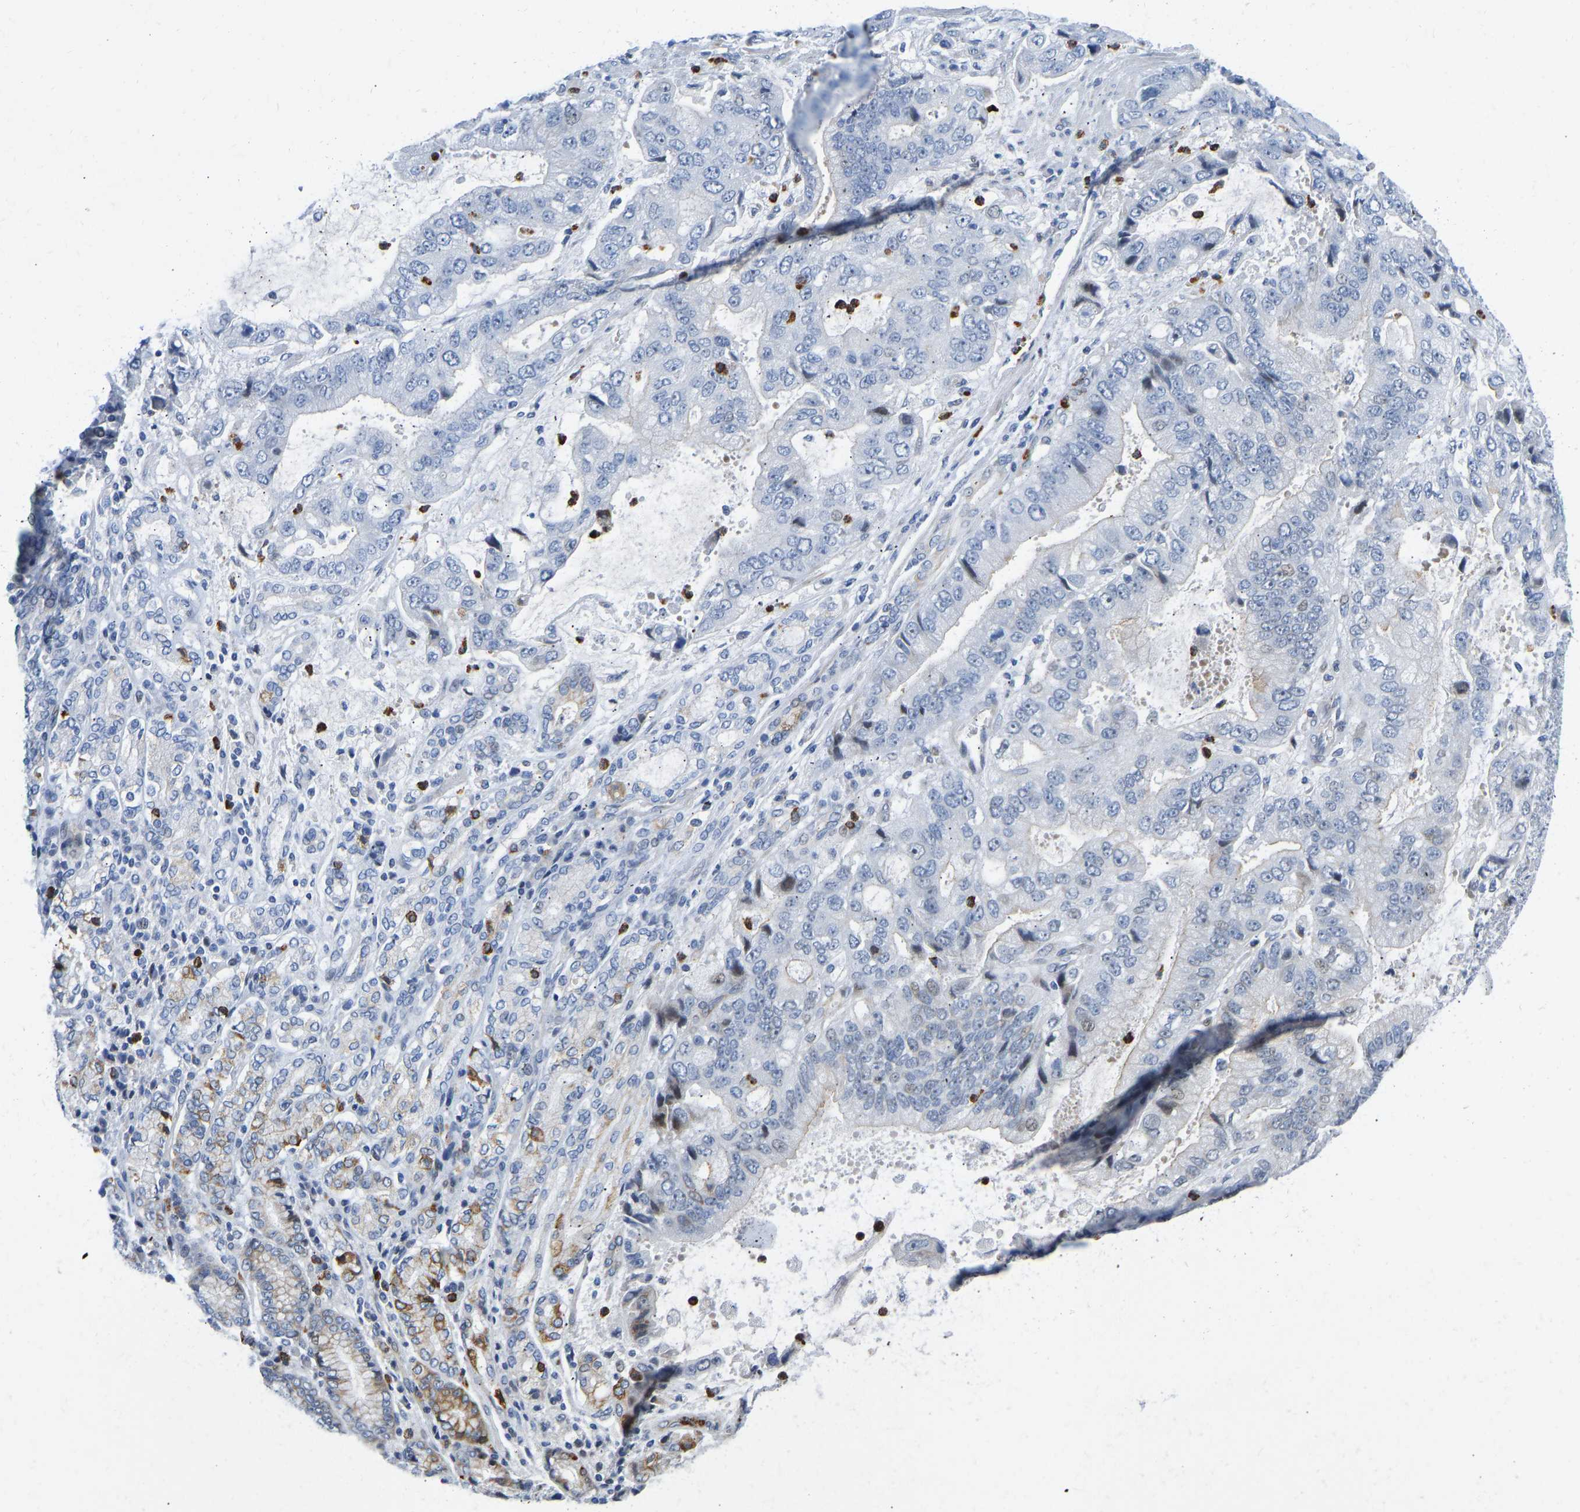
{"staining": {"intensity": "weak", "quantity": "<25%", "location": "nuclear"}, "tissue": "stomach cancer", "cell_type": "Tumor cells", "image_type": "cancer", "snomed": [{"axis": "morphology", "description": "Normal tissue, NOS"}, {"axis": "morphology", "description": "Adenocarcinoma, NOS"}, {"axis": "topography", "description": "Stomach"}], "caption": "Adenocarcinoma (stomach) was stained to show a protein in brown. There is no significant expression in tumor cells.", "gene": "HDAC5", "patient": {"sex": "male", "age": 62}}